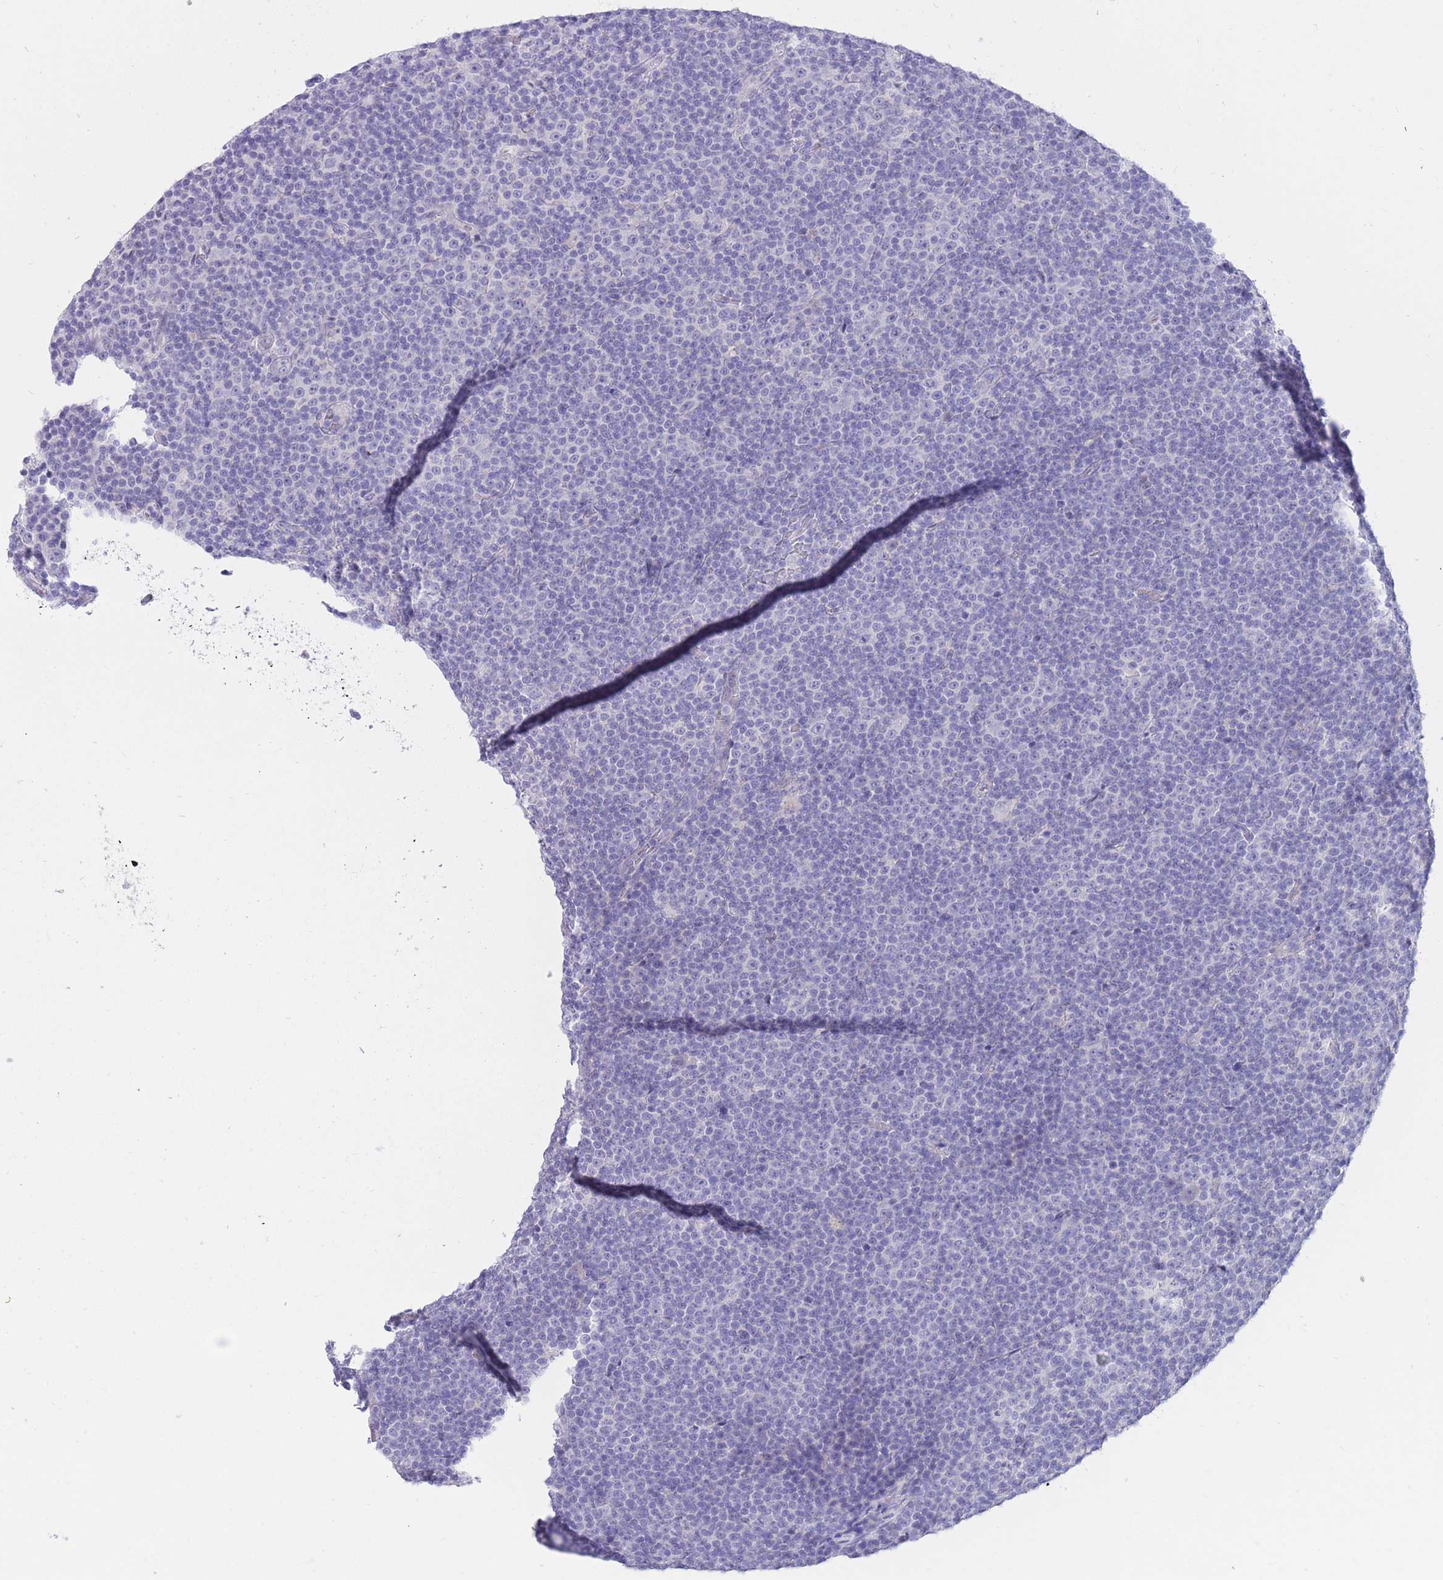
{"staining": {"intensity": "negative", "quantity": "none", "location": "none"}, "tissue": "lymphoma", "cell_type": "Tumor cells", "image_type": "cancer", "snomed": [{"axis": "morphology", "description": "Malignant lymphoma, non-Hodgkin's type, Low grade"}, {"axis": "topography", "description": "Lymph node"}], "caption": "Immunohistochemical staining of low-grade malignant lymphoma, non-Hodgkin's type displays no significant positivity in tumor cells.", "gene": "SSUH2", "patient": {"sex": "female", "age": 67}}